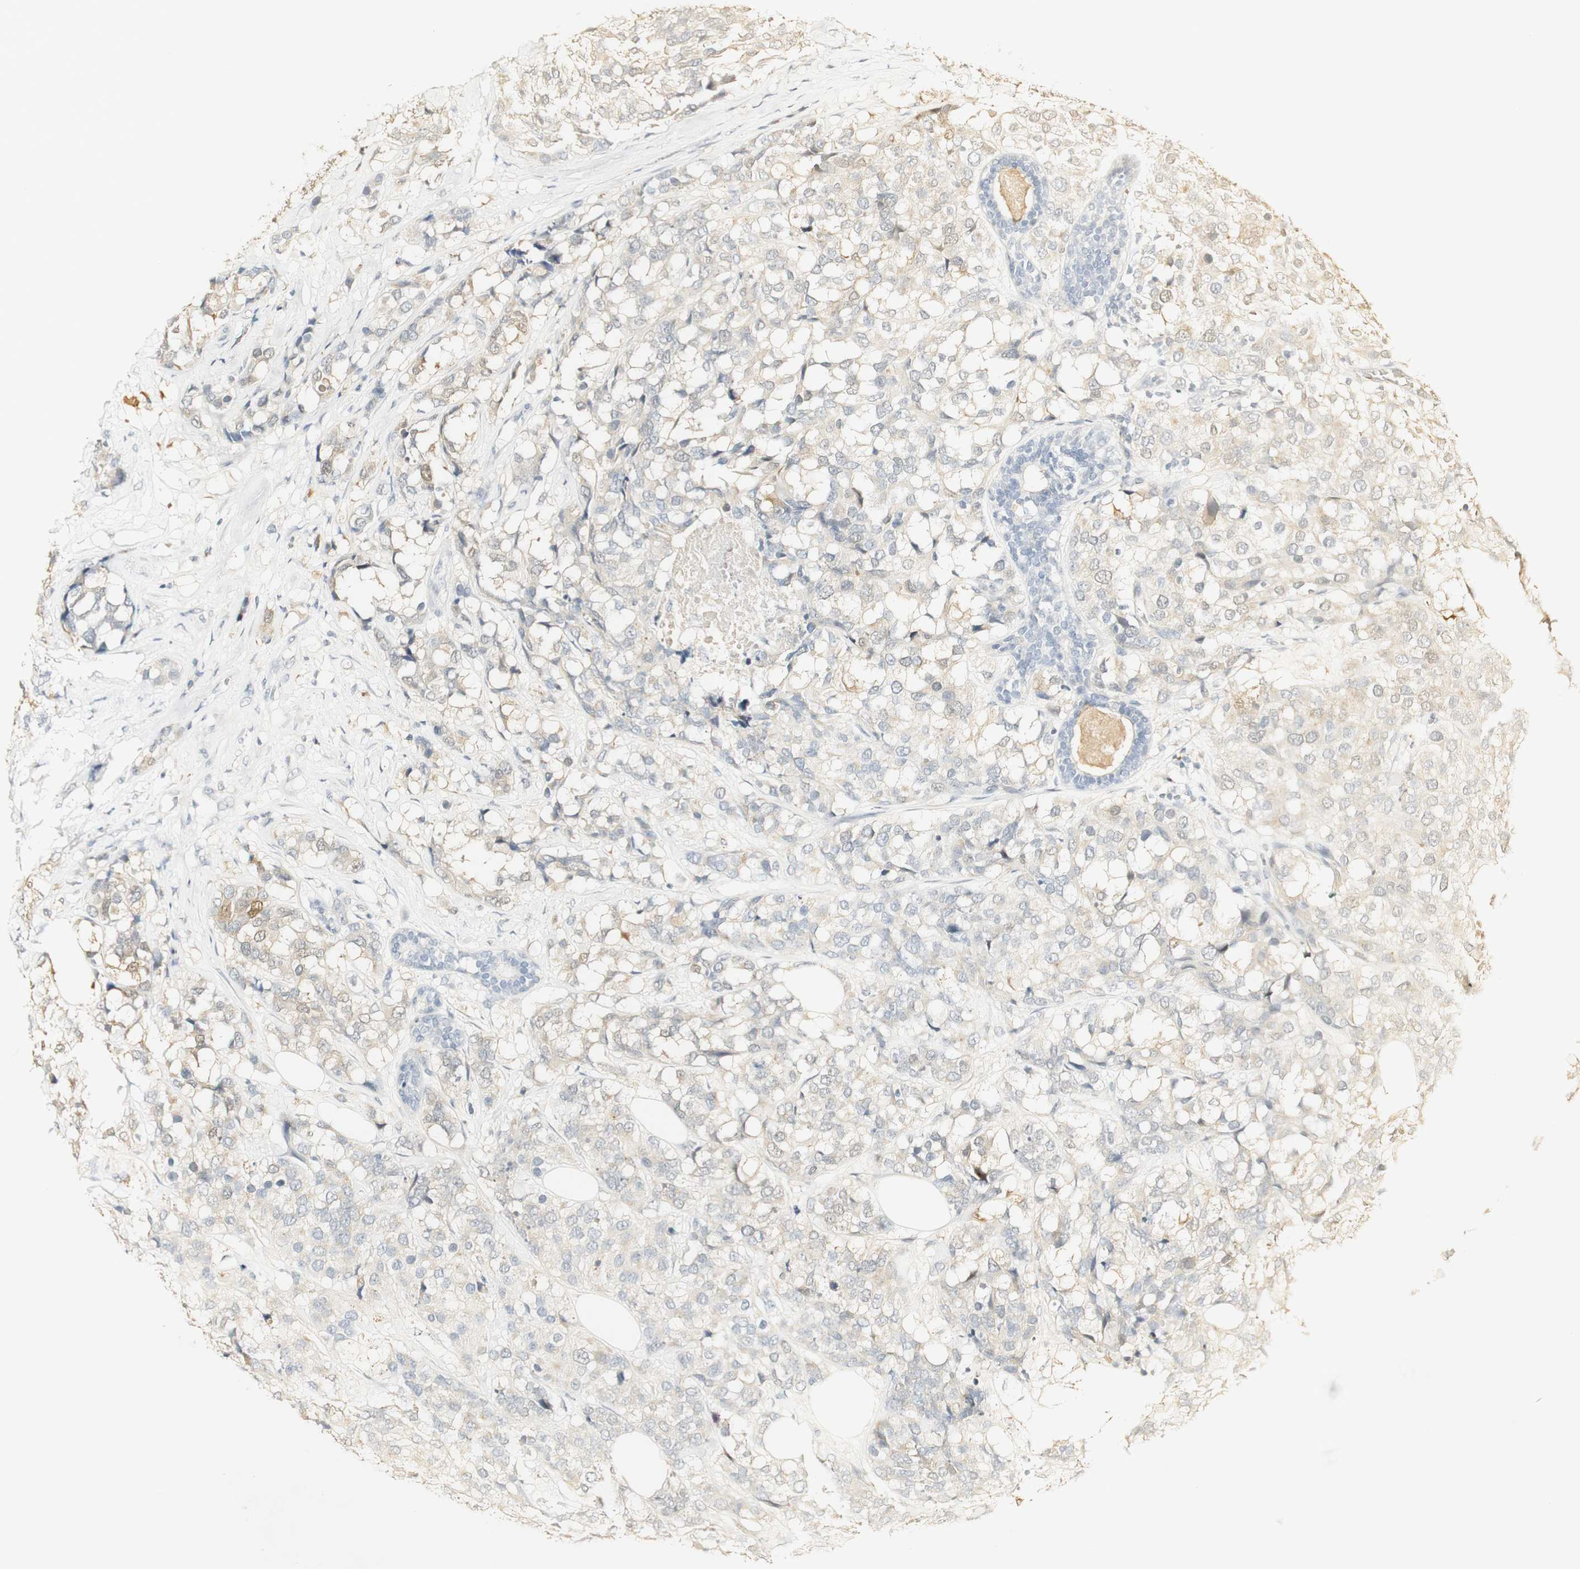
{"staining": {"intensity": "weak", "quantity": "<25%", "location": "cytoplasmic/membranous"}, "tissue": "breast cancer", "cell_type": "Tumor cells", "image_type": "cancer", "snomed": [{"axis": "morphology", "description": "Lobular carcinoma"}, {"axis": "topography", "description": "Breast"}], "caption": "The histopathology image demonstrates no significant positivity in tumor cells of lobular carcinoma (breast).", "gene": "SYT7", "patient": {"sex": "female", "age": 59}}